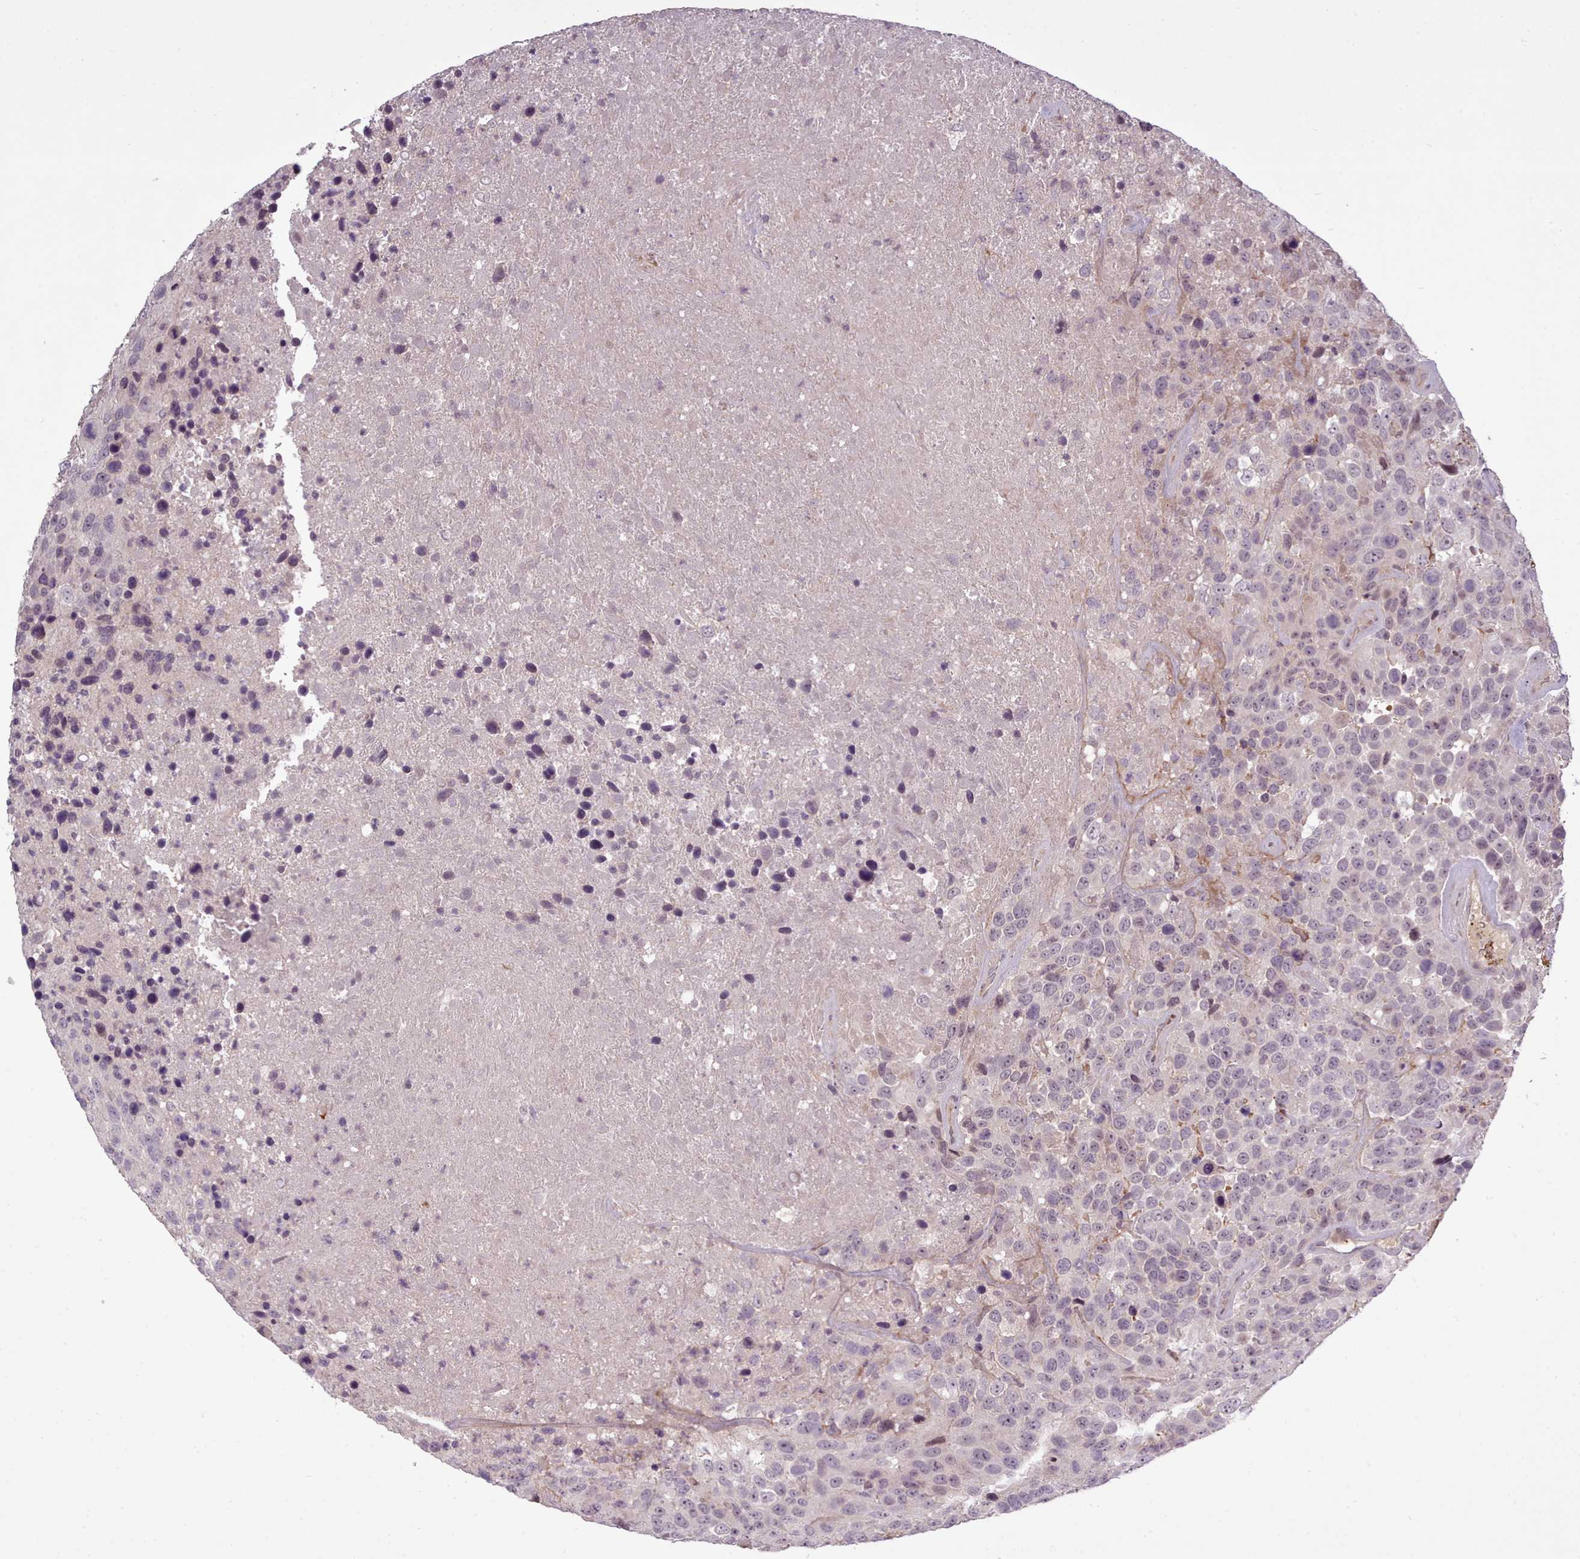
{"staining": {"intensity": "negative", "quantity": "none", "location": "none"}, "tissue": "urothelial cancer", "cell_type": "Tumor cells", "image_type": "cancer", "snomed": [{"axis": "morphology", "description": "Urothelial carcinoma, High grade"}, {"axis": "topography", "description": "Urinary bladder"}], "caption": "High power microscopy histopathology image of an immunohistochemistry (IHC) micrograph of high-grade urothelial carcinoma, revealing no significant positivity in tumor cells. The staining was performed using DAB to visualize the protein expression in brown, while the nuclei were stained in blue with hematoxylin (Magnification: 20x).", "gene": "LEFTY2", "patient": {"sex": "female", "age": 70}}